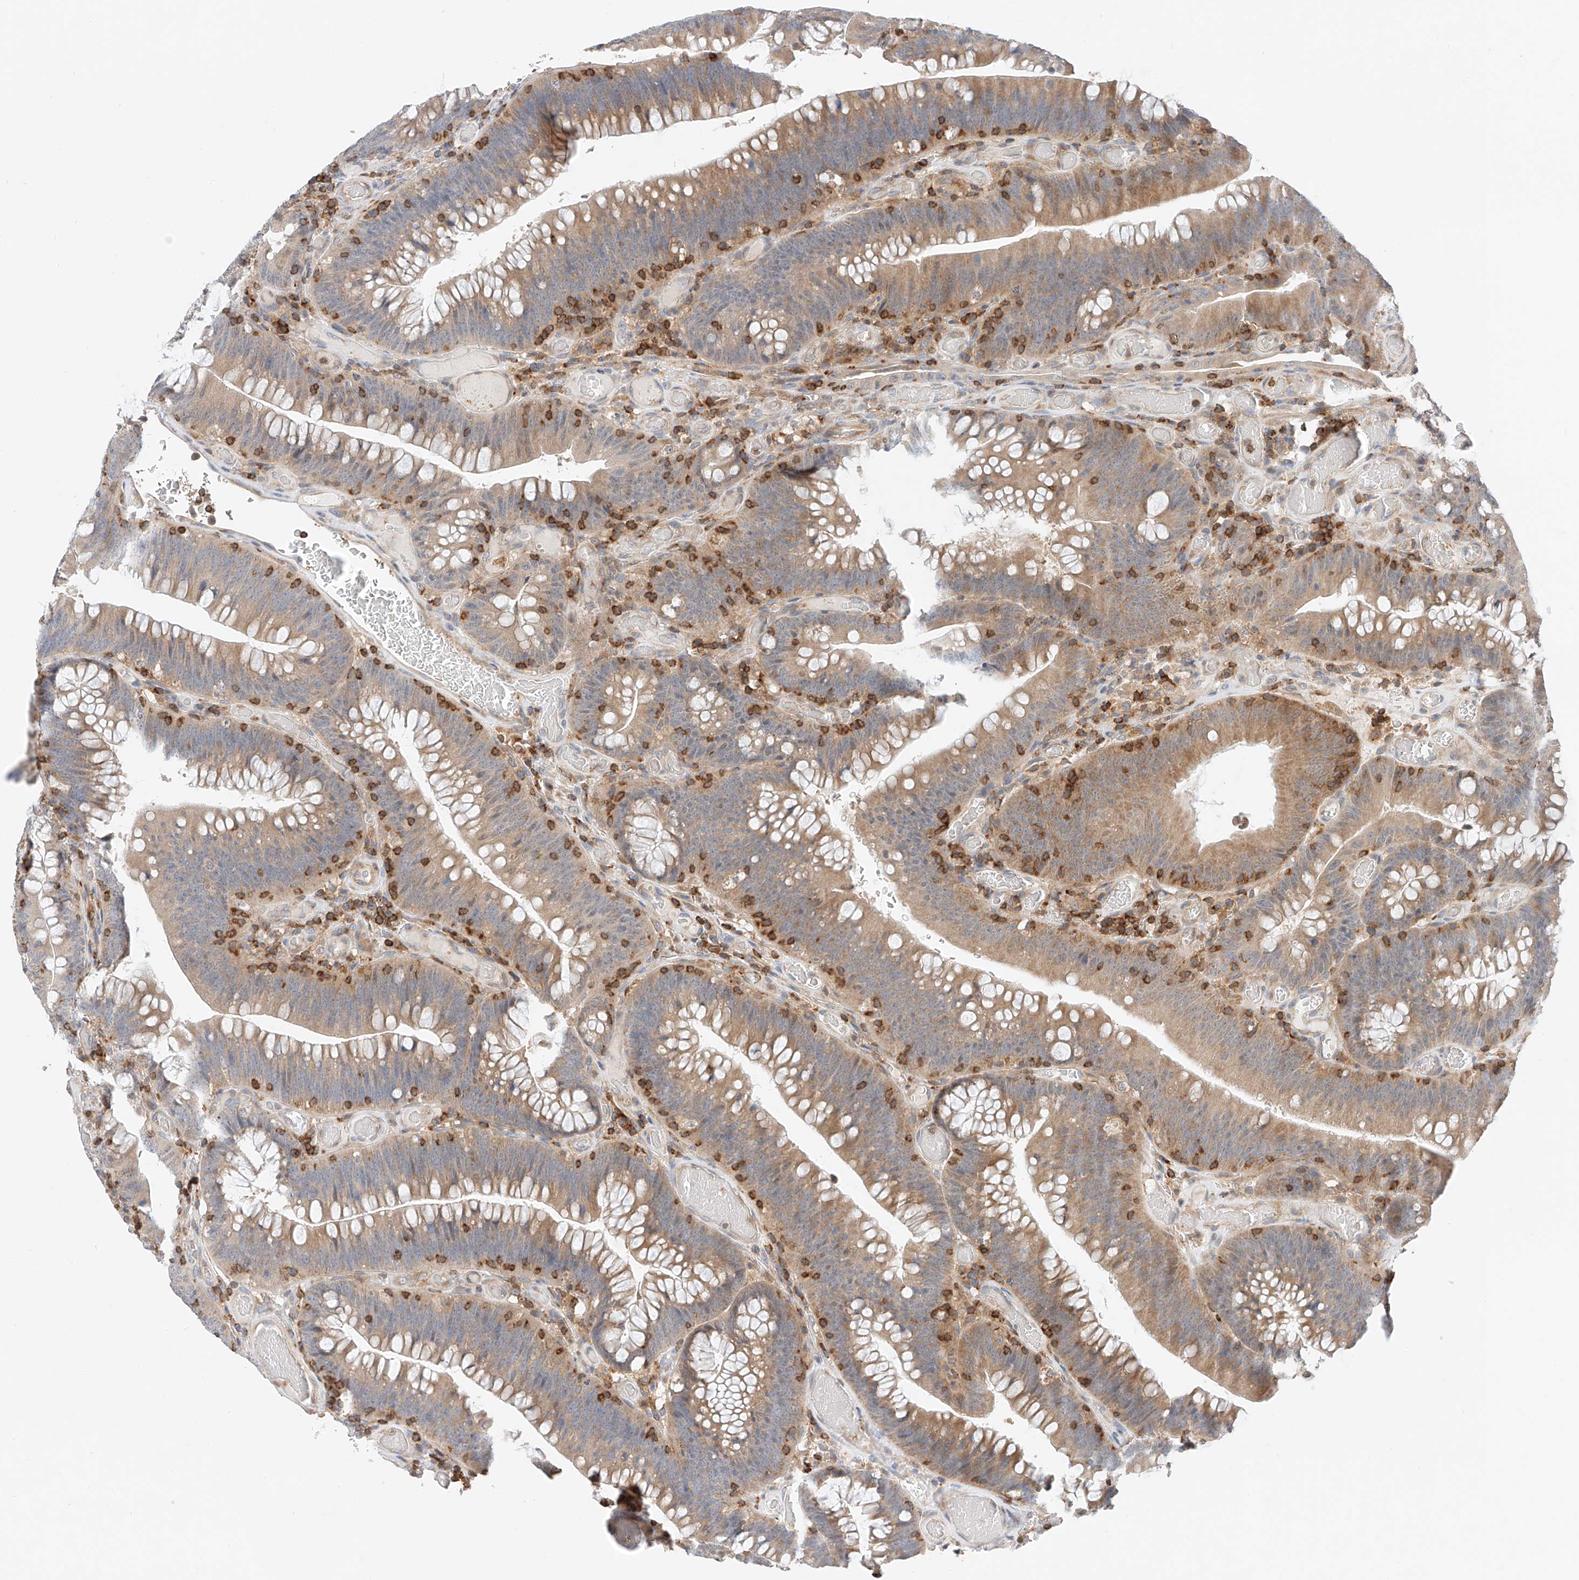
{"staining": {"intensity": "moderate", "quantity": ">75%", "location": "cytoplasmic/membranous"}, "tissue": "colorectal cancer", "cell_type": "Tumor cells", "image_type": "cancer", "snomed": [{"axis": "morphology", "description": "Normal tissue, NOS"}, {"axis": "topography", "description": "Colon"}], "caption": "Immunohistochemistry (IHC) image of neoplastic tissue: colorectal cancer stained using IHC exhibits medium levels of moderate protein expression localized specifically in the cytoplasmic/membranous of tumor cells, appearing as a cytoplasmic/membranous brown color.", "gene": "MFN2", "patient": {"sex": "female", "age": 82}}